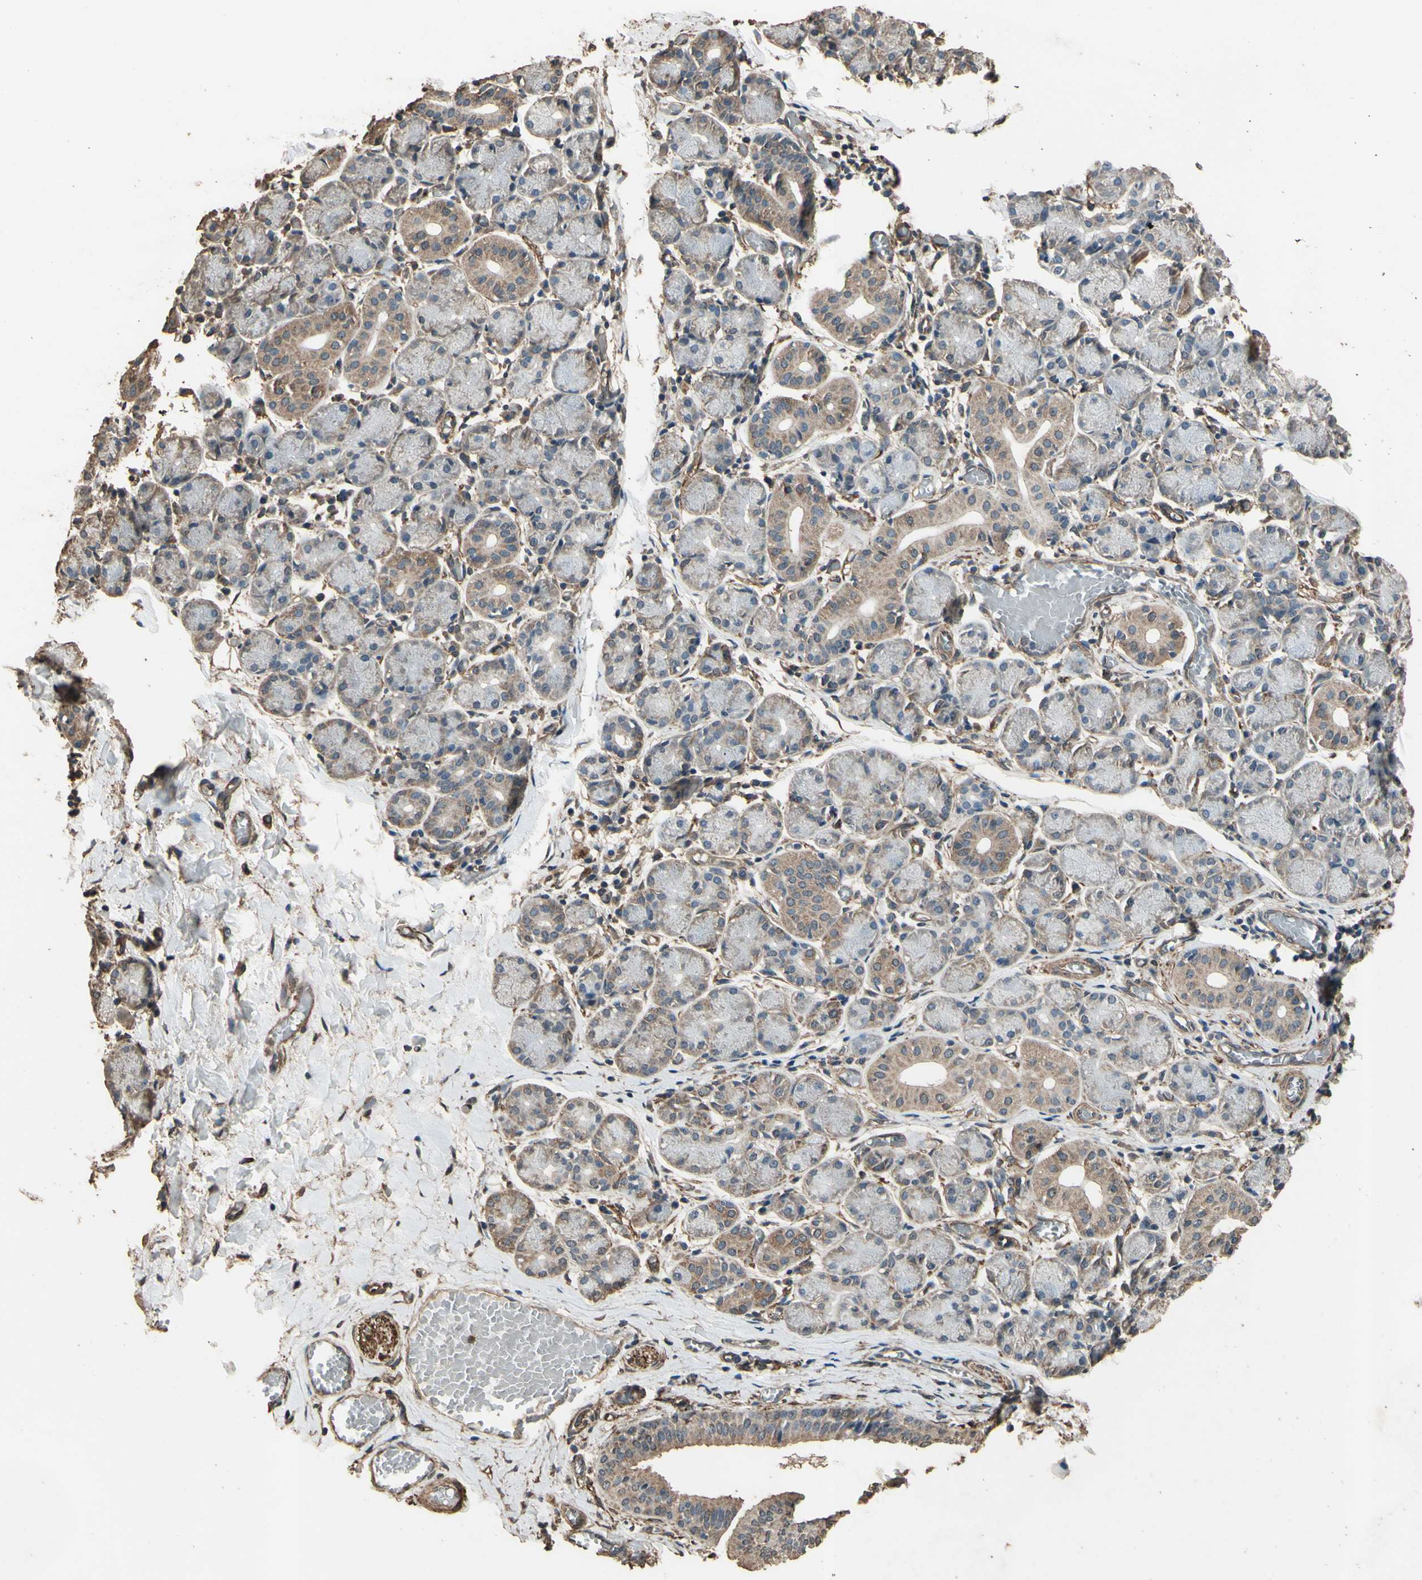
{"staining": {"intensity": "moderate", "quantity": ">75%", "location": "cytoplasmic/membranous"}, "tissue": "salivary gland", "cell_type": "Glandular cells", "image_type": "normal", "snomed": [{"axis": "morphology", "description": "Normal tissue, NOS"}, {"axis": "topography", "description": "Salivary gland"}], "caption": "This is a histology image of IHC staining of normal salivary gland, which shows moderate staining in the cytoplasmic/membranous of glandular cells.", "gene": "TSPO", "patient": {"sex": "female", "age": 24}}